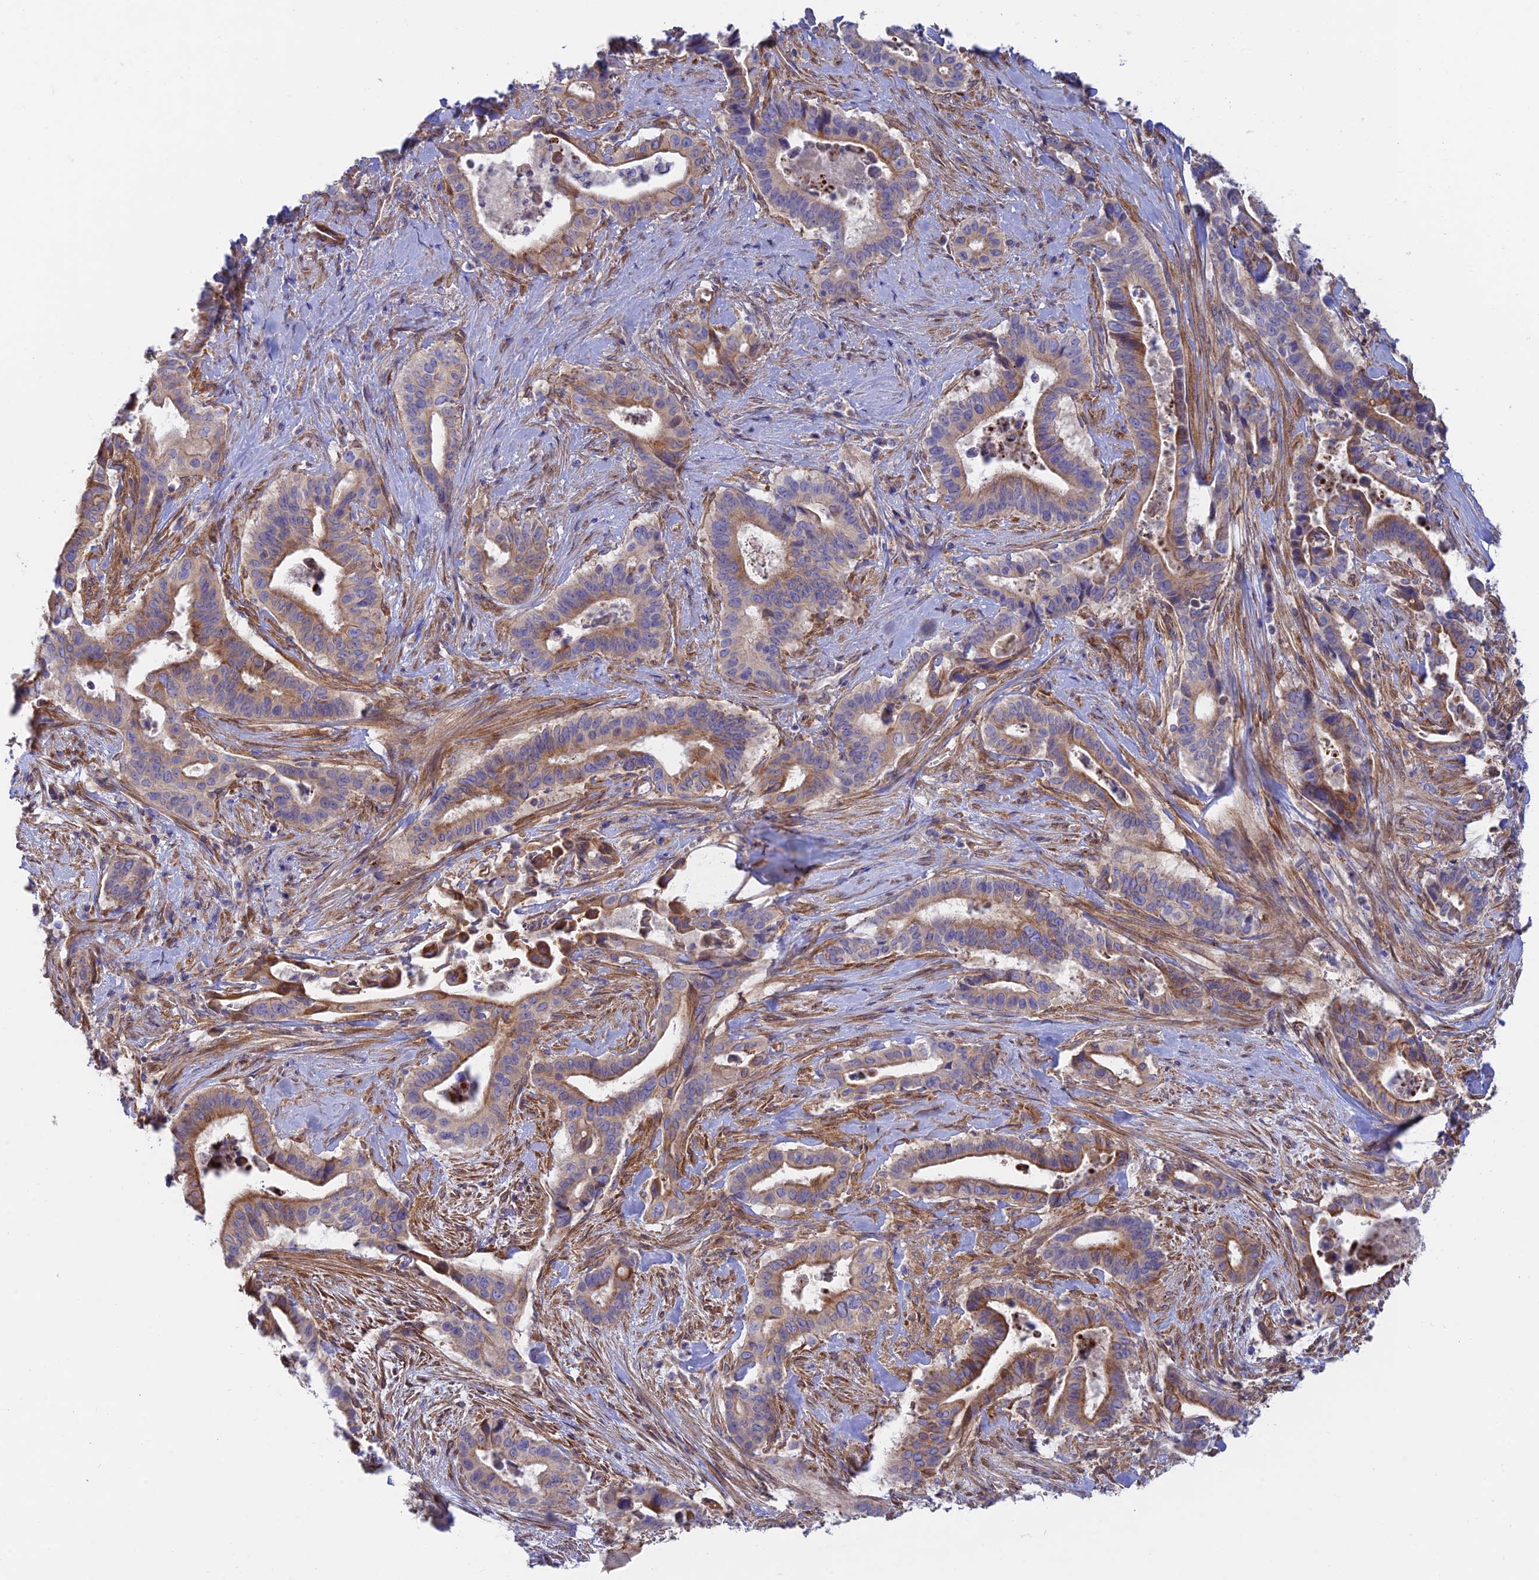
{"staining": {"intensity": "moderate", "quantity": ">75%", "location": "cytoplasmic/membranous"}, "tissue": "pancreatic cancer", "cell_type": "Tumor cells", "image_type": "cancer", "snomed": [{"axis": "morphology", "description": "Adenocarcinoma, NOS"}, {"axis": "topography", "description": "Pancreas"}], "caption": "Tumor cells reveal medium levels of moderate cytoplasmic/membranous expression in about >75% of cells in pancreatic adenocarcinoma.", "gene": "KCNAB1", "patient": {"sex": "female", "age": 77}}